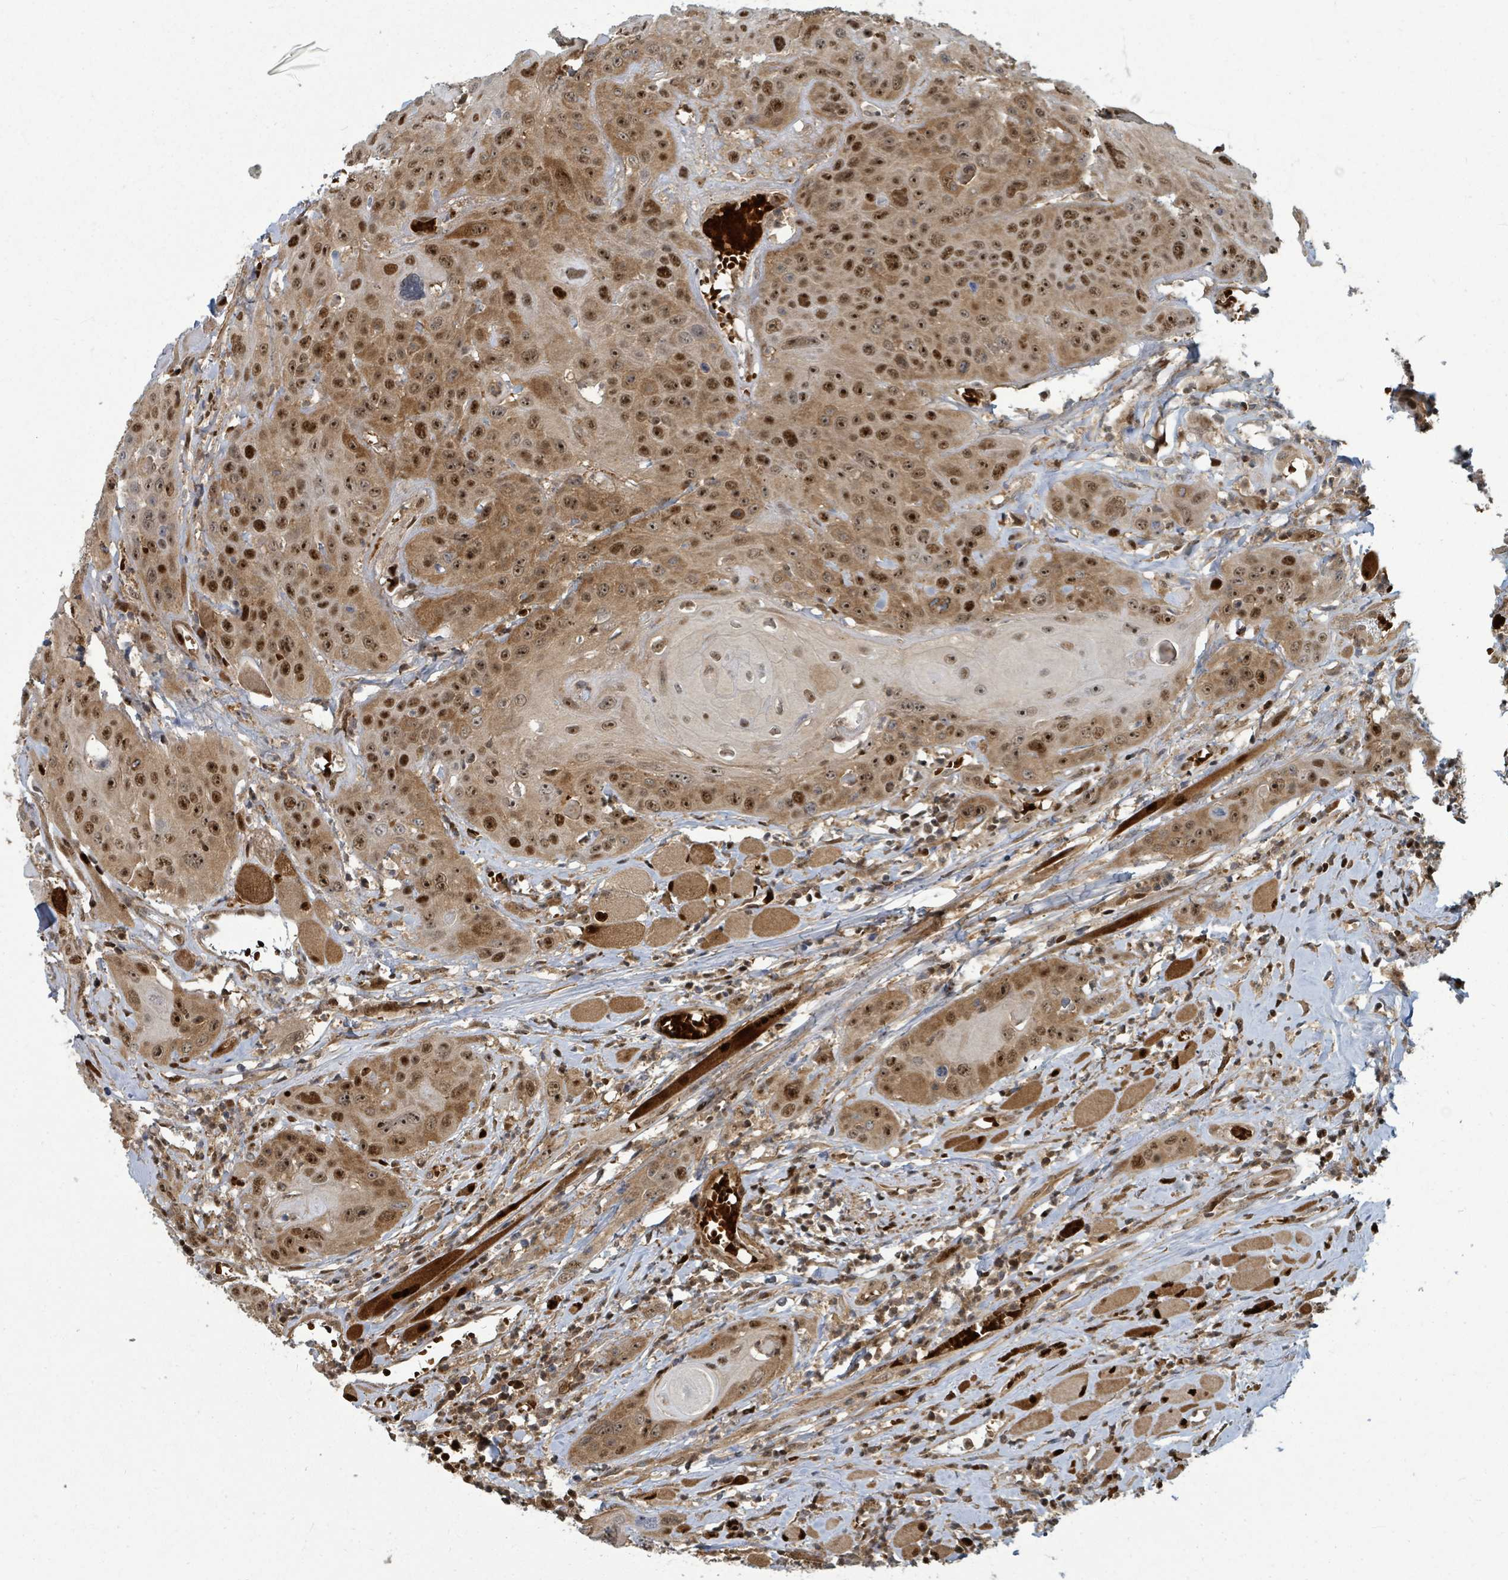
{"staining": {"intensity": "moderate", "quantity": ">75%", "location": "cytoplasmic/membranous,nuclear"}, "tissue": "head and neck cancer", "cell_type": "Tumor cells", "image_type": "cancer", "snomed": [{"axis": "morphology", "description": "Squamous cell carcinoma, NOS"}, {"axis": "topography", "description": "Head-Neck"}], "caption": "High-magnification brightfield microscopy of head and neck squamous cell carcinoma stained with DAB (brown) and counterstained with hematoxylin (blue). tumor cells exhibit moderate cytoplasmic/membranous and nuclear positivity is seen in about>75% of cells.", "gene": "TRDMT1", "patient": {"sex": "female", "age": 59}}